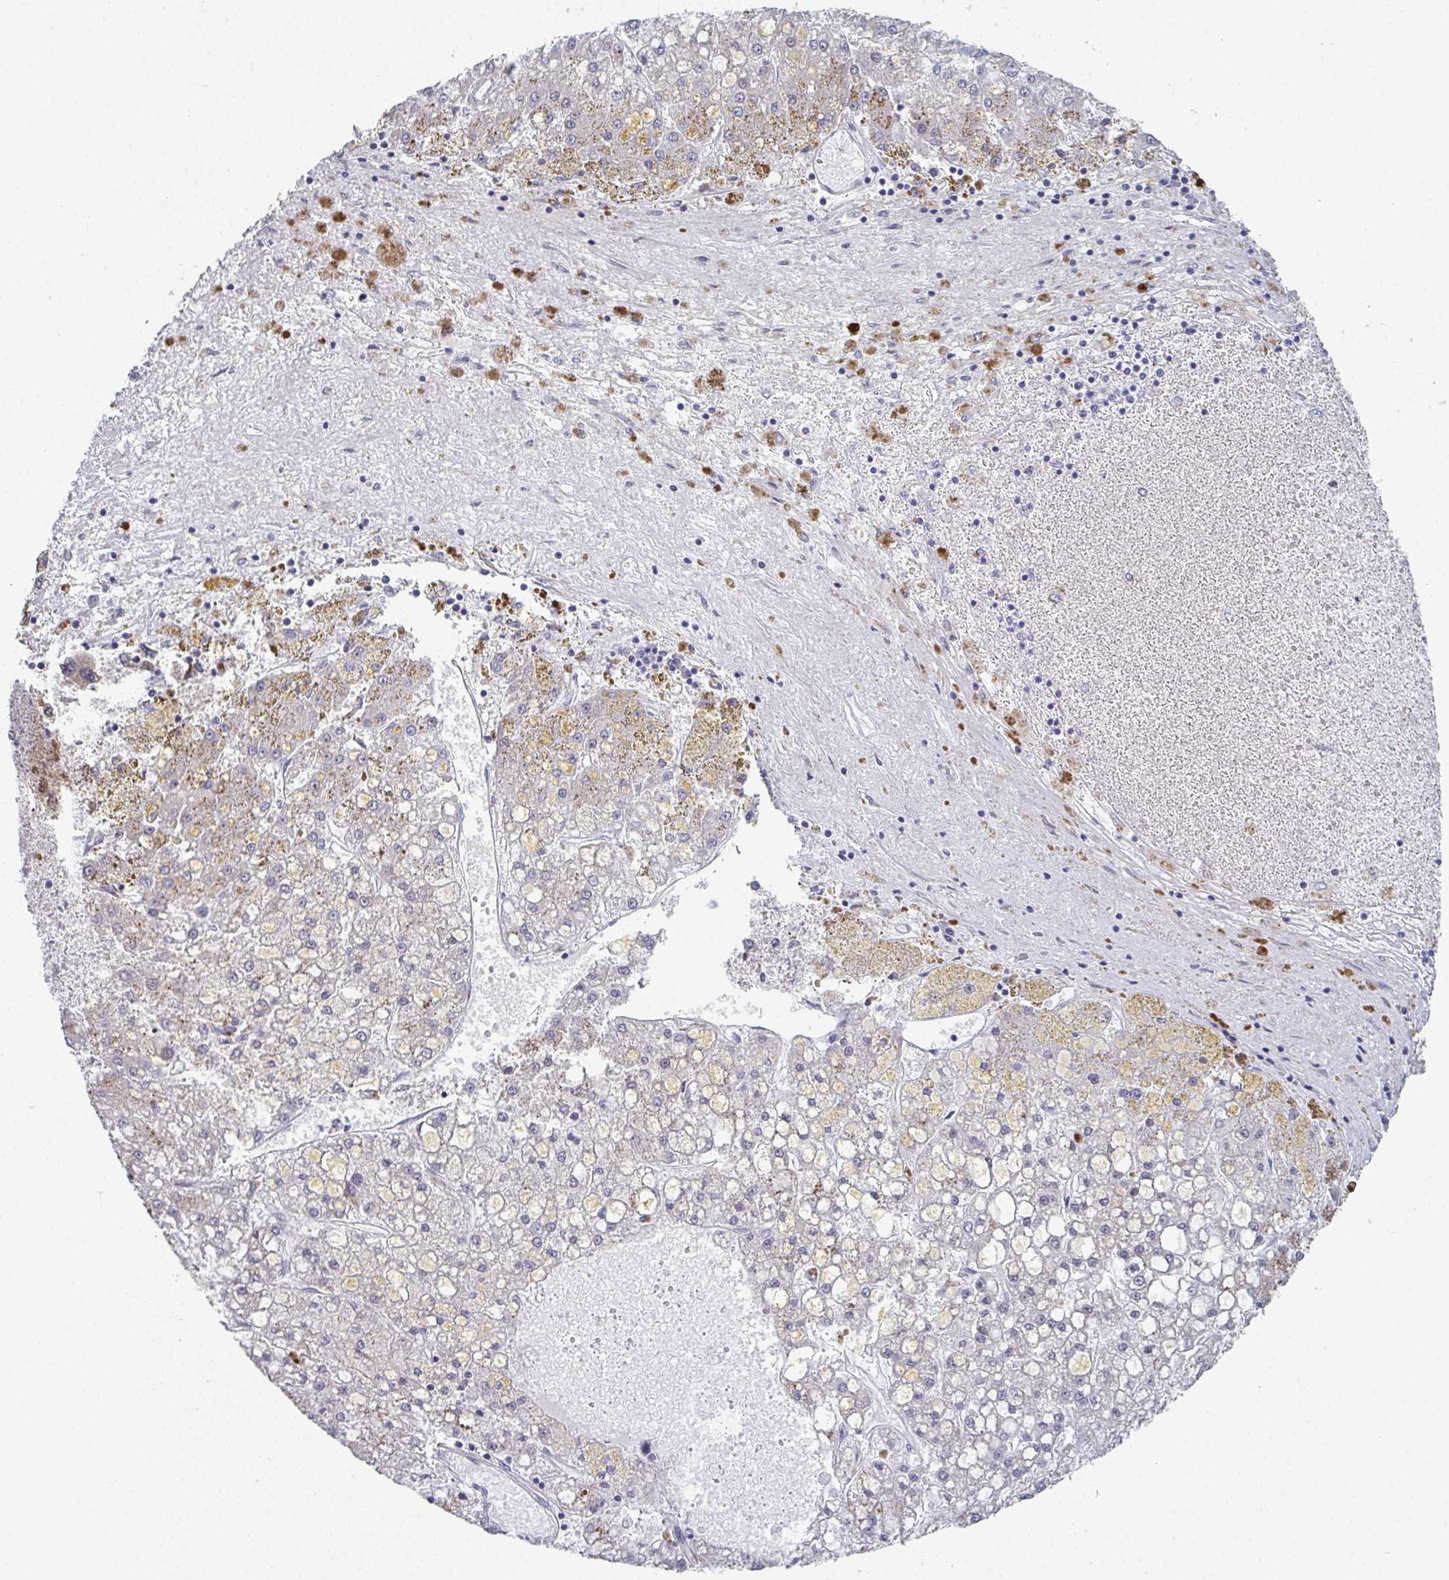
{"staining": {"intensity": "negative", "quantity": "none", "location": "none"}, "tissue": "liver cancer", "cell_type": "Tumor cells", "image_type": "cancer", "snomed": [{"axis": "morphology", "description": "Carcinoma, Hepatocellular, NOS"}, {"axis": "topography", "description": "Liver"}], "caption": "Protein analysis of liver hepatocellular carcinoma exhibits no significant expression in tumor cells. (DAB IHC visualized using brightfield microscopy, high magnification).", "gene": "A1CF", "patient": {"sex": "male", "age": 67}}